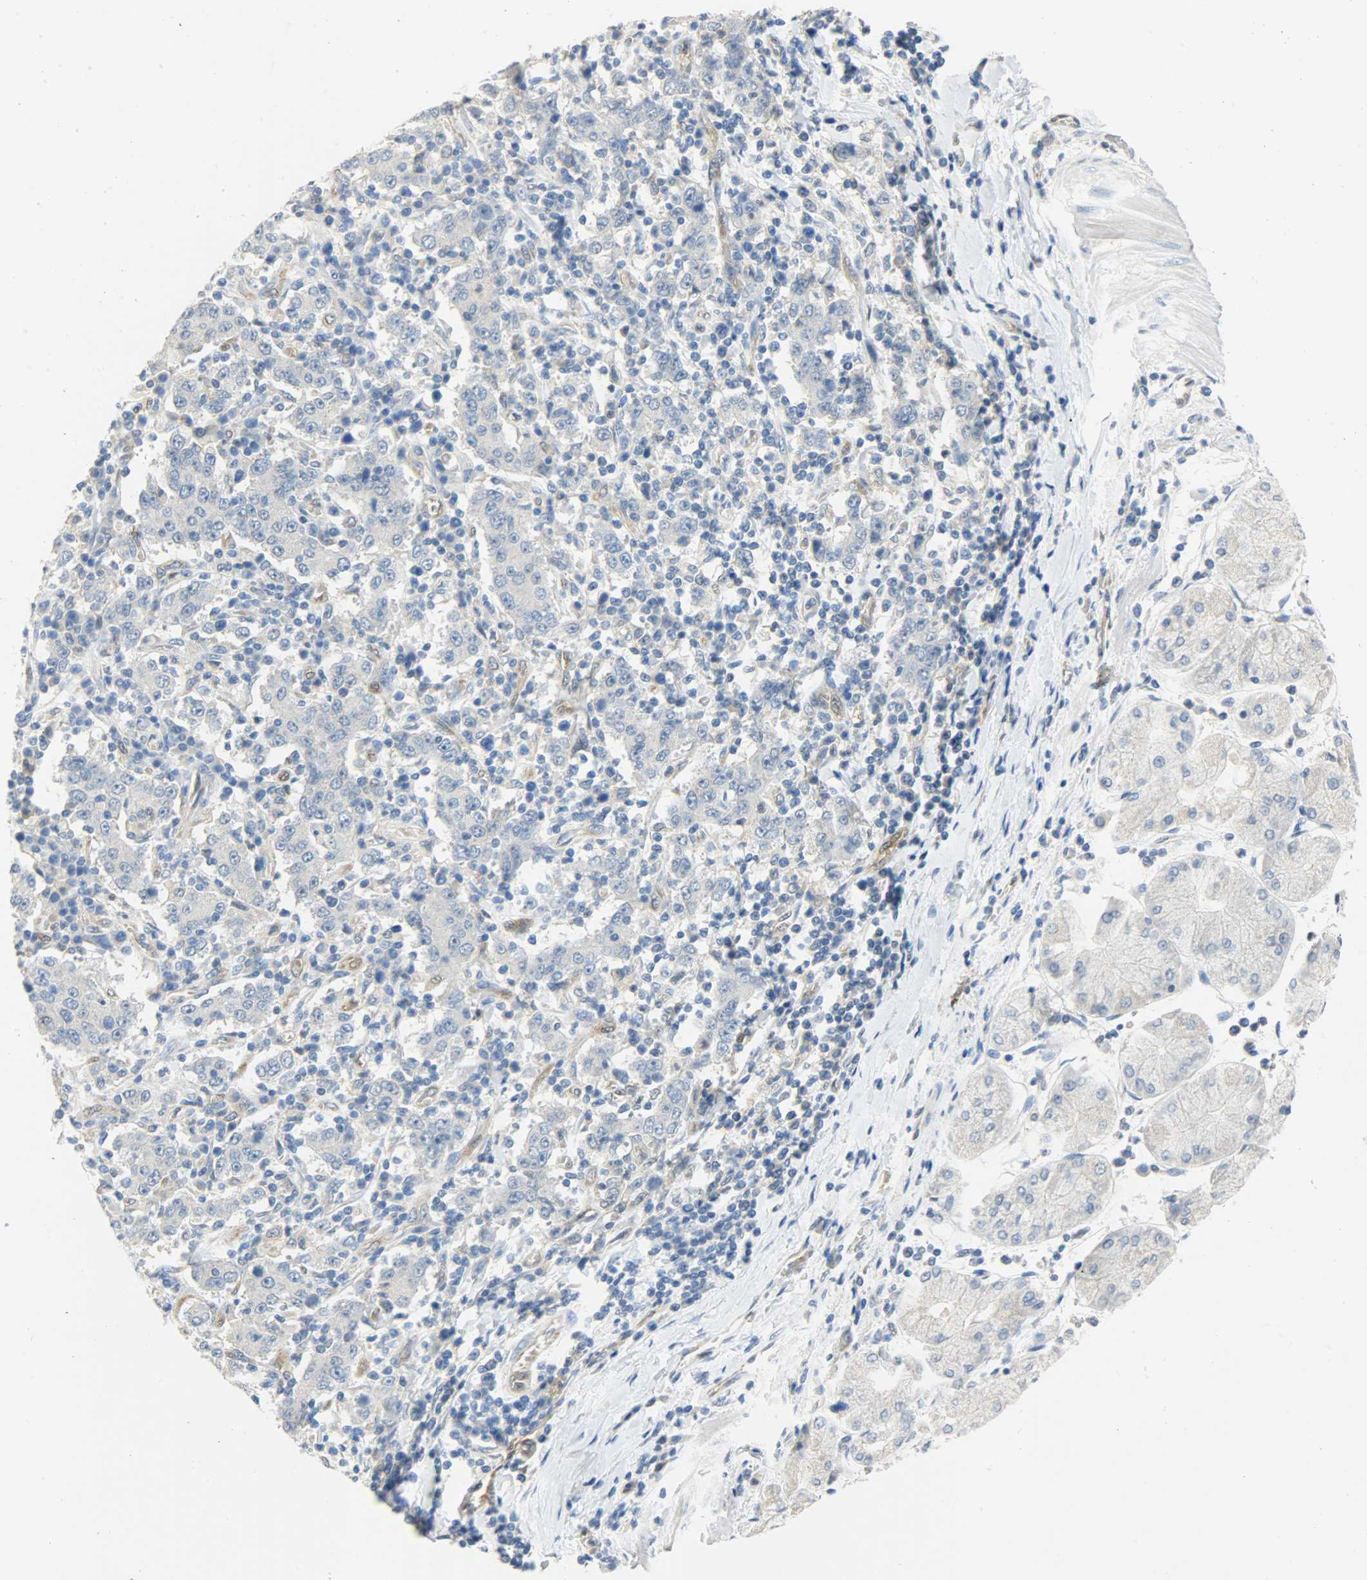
{"staining": {"intensity": "negative", "quantity": "none", "location": "none"}, "tissue": "stomach cancer", "cell_type": "Tumor cells", "image_type": "cancer", "snomed": [{"axis": "morphology", "description": "Normal tissue, NOS"}, {"axis": "morphology", "description": "Adenocarcinoma, NOS"}, {"axis": "topography", "description": "Stomach, upper"}, {"axis": "topography", "description": "Stomach"}], "caption": "The IHC image has no significant staining in tumor cells of stomach adenocarcinoma tissue. (Immunohistochemistry, brightfield microscopy, high magnification).", "gene": "FKBP1A", "patient": {"sex": "male", "age": 59}}